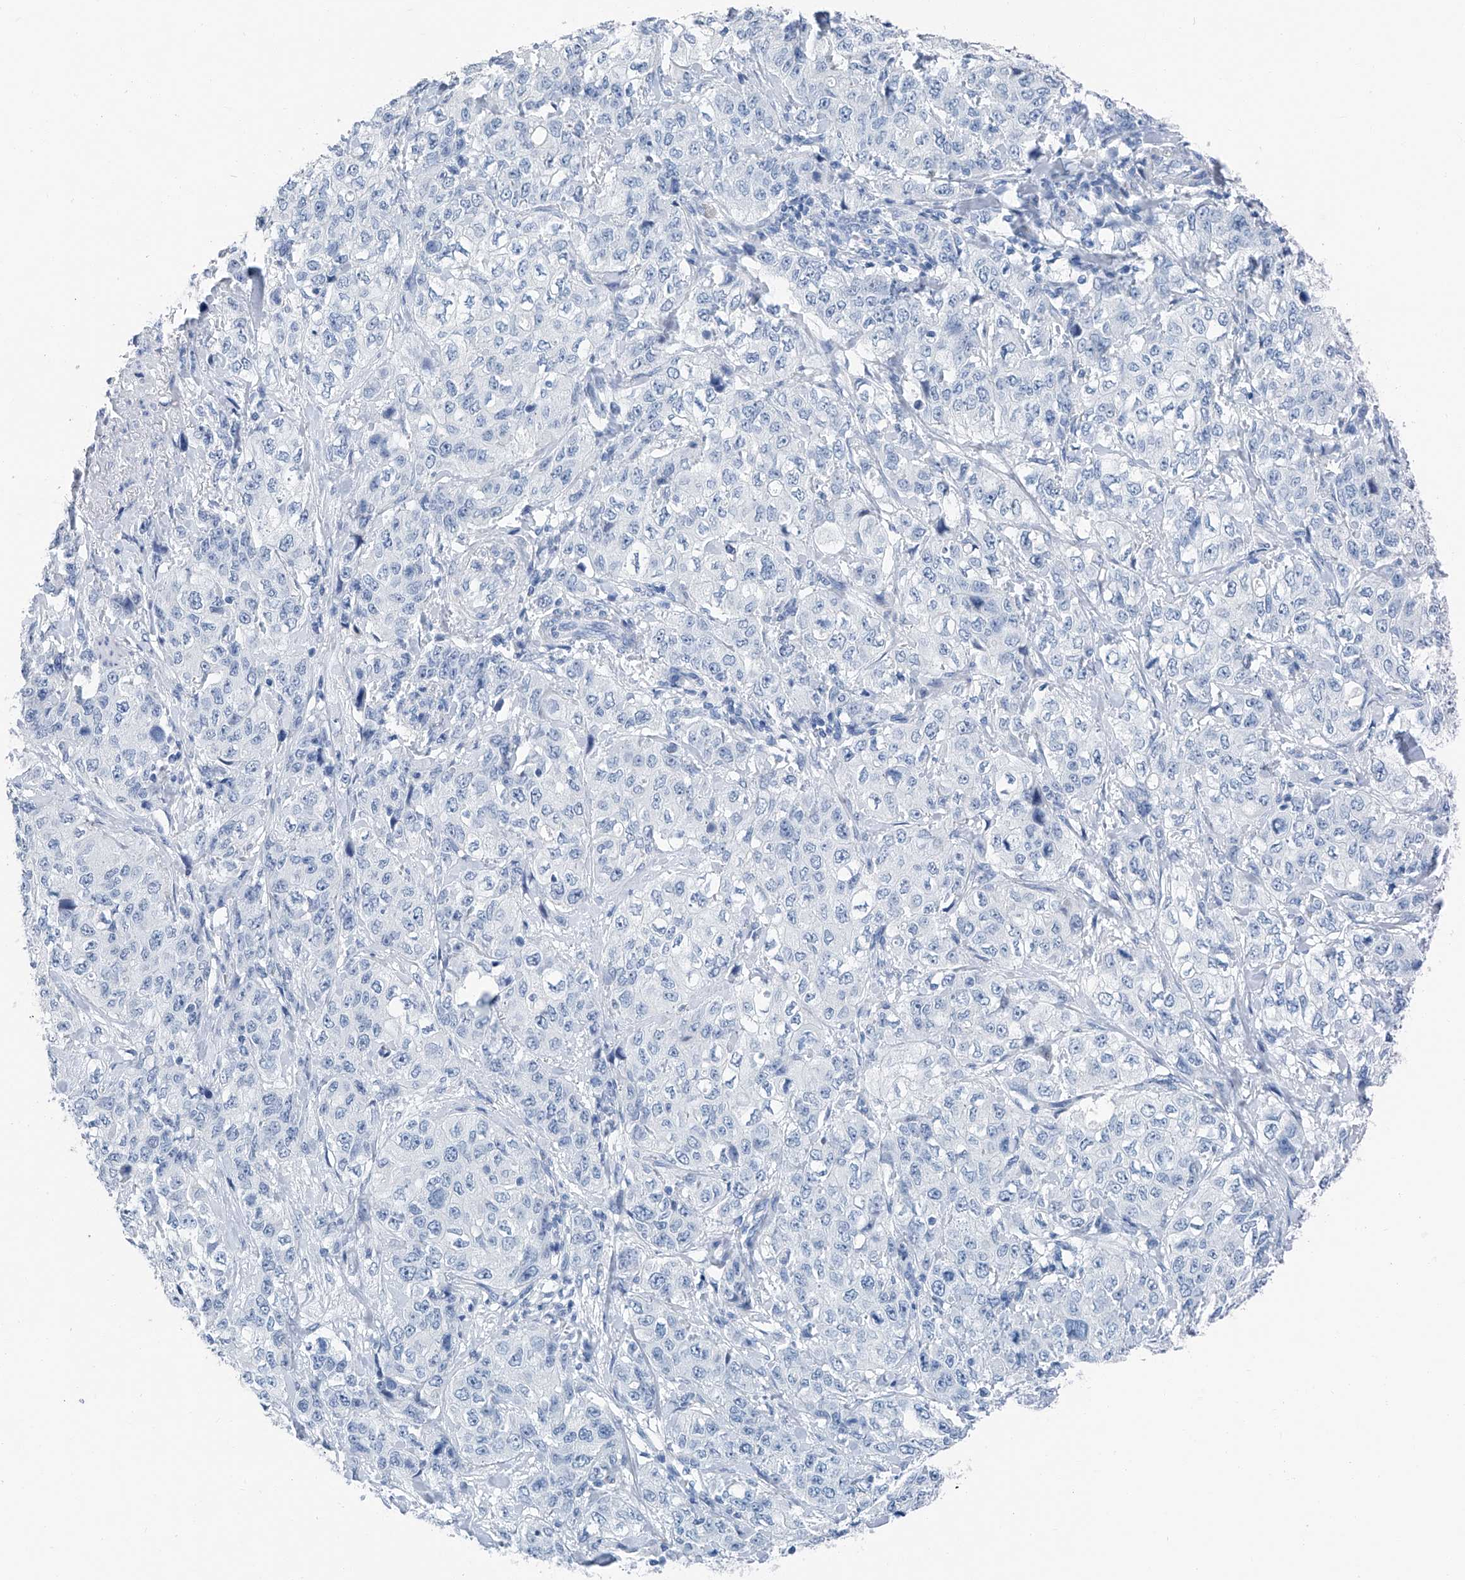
{"staining": {"intensity": "negative", "quantity": "none", "location": "none"}, "tissue": "stomach cancer", "cell_type": "Tumor cells", "image_type": "cancer", "snomed": [{"axis": "morphology", "description": "Adenocarcinoma, NOS"}, {"axis": "topography", "description": "Stomach"}], "caption": "An IHC histopathology image of adenocarcinoma (stomach) is shown. There is no staining in tumor cells of adenocarcinoma (stomach).", "gene": "CYP2A7", "patient": {"sex": "male", "age": 48}}